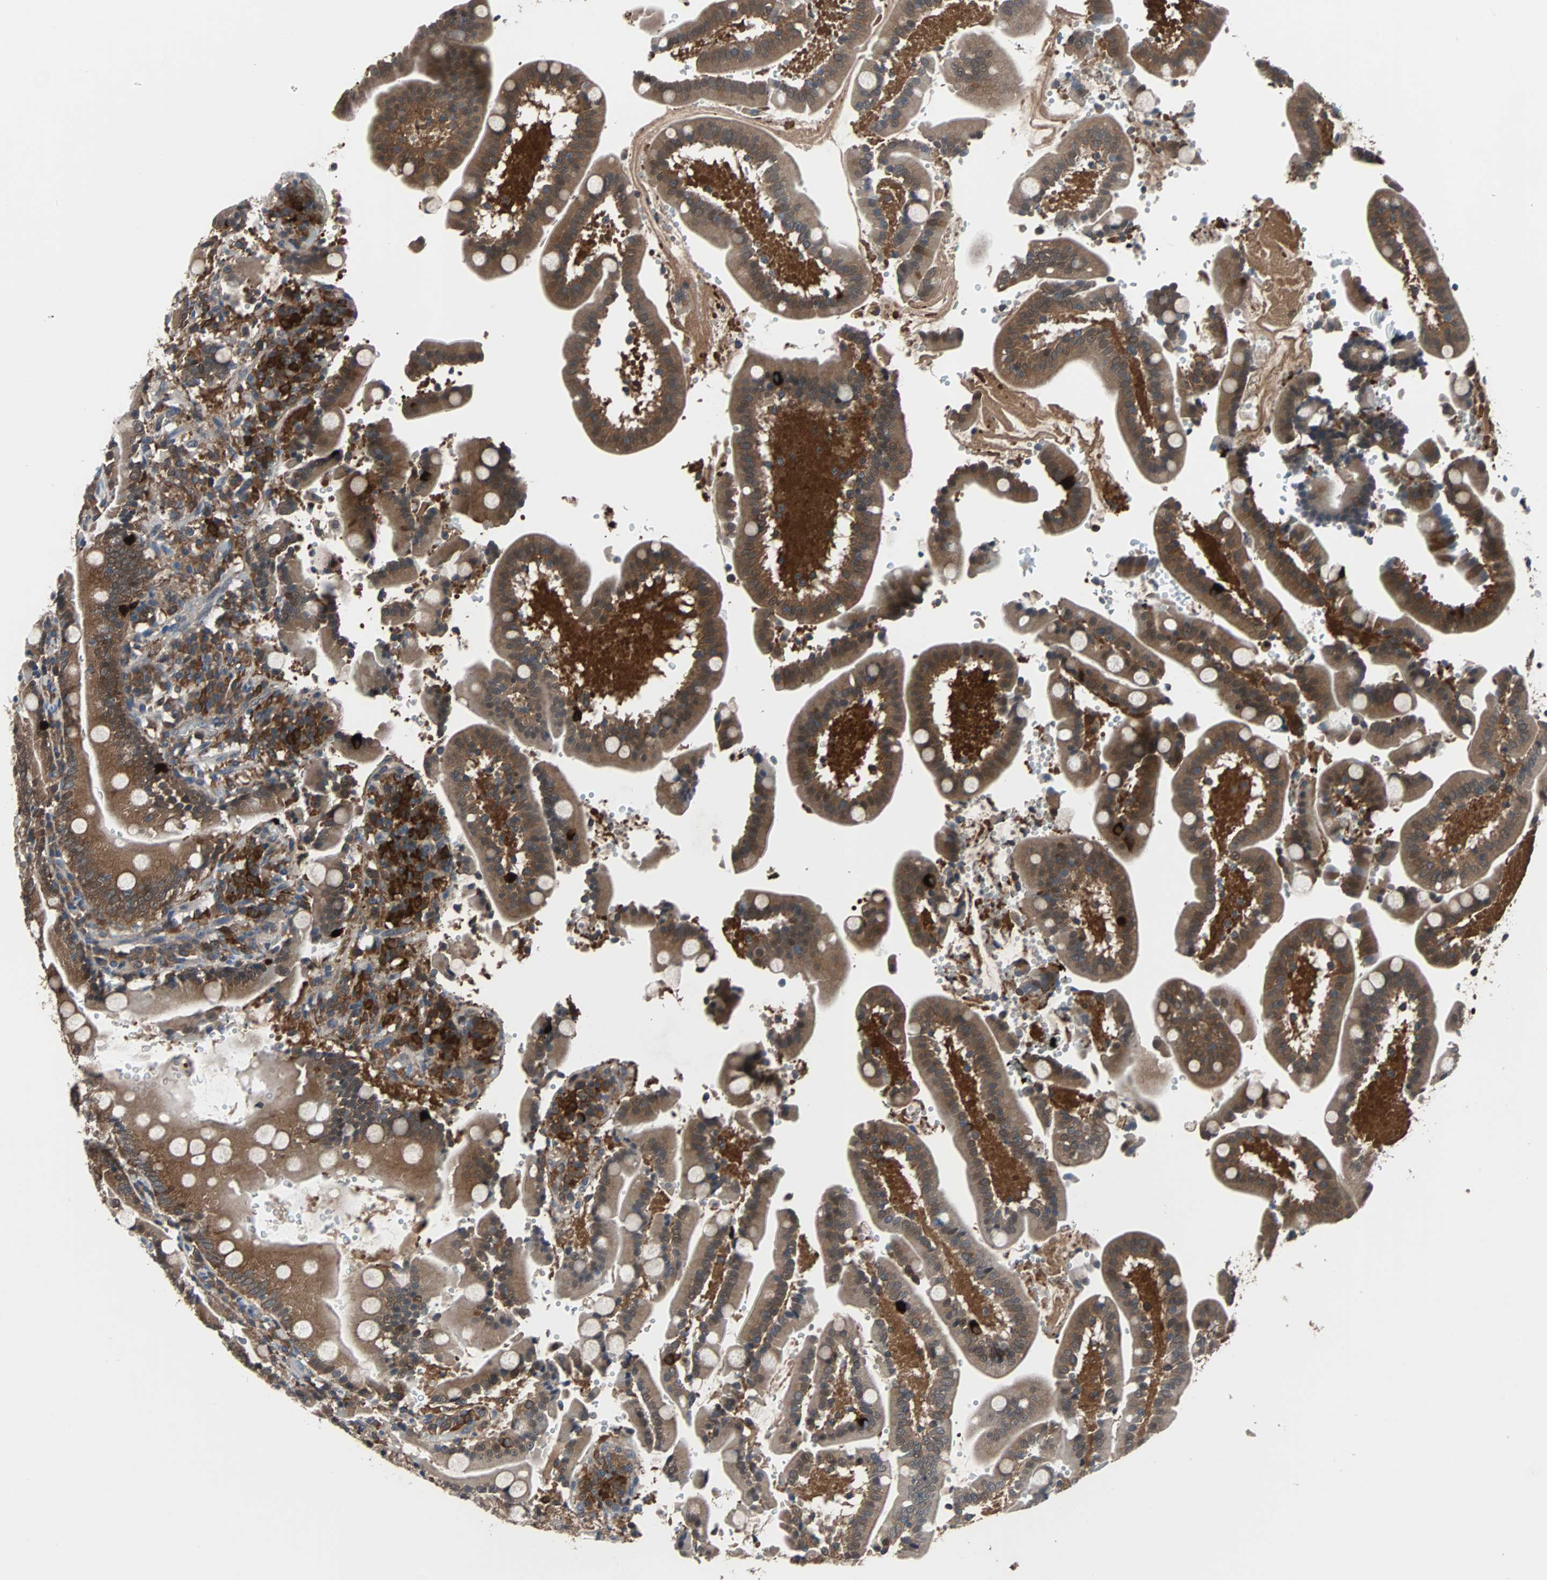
{"staining": {"intensity": "strong", "quantity": ">75%", "location": "cytoplasmic/membranous"}, "tissue": "duodenum", "cell_type": "Glandular cells", "image_type": "normal", "snomed": [{"axis": "morphology", "description": "Normal tissue, NOS"}, {"axis": "topography", "description": "Small intestine, NOS"}], "caption": "This is a histology image of IHC staining of unremarkable duodenum, which shows strong positivity in the cytoplasmic/membranous of glandular cells.", "gene": "PAK1", "patient": {"sex": "female", "age": 71}}